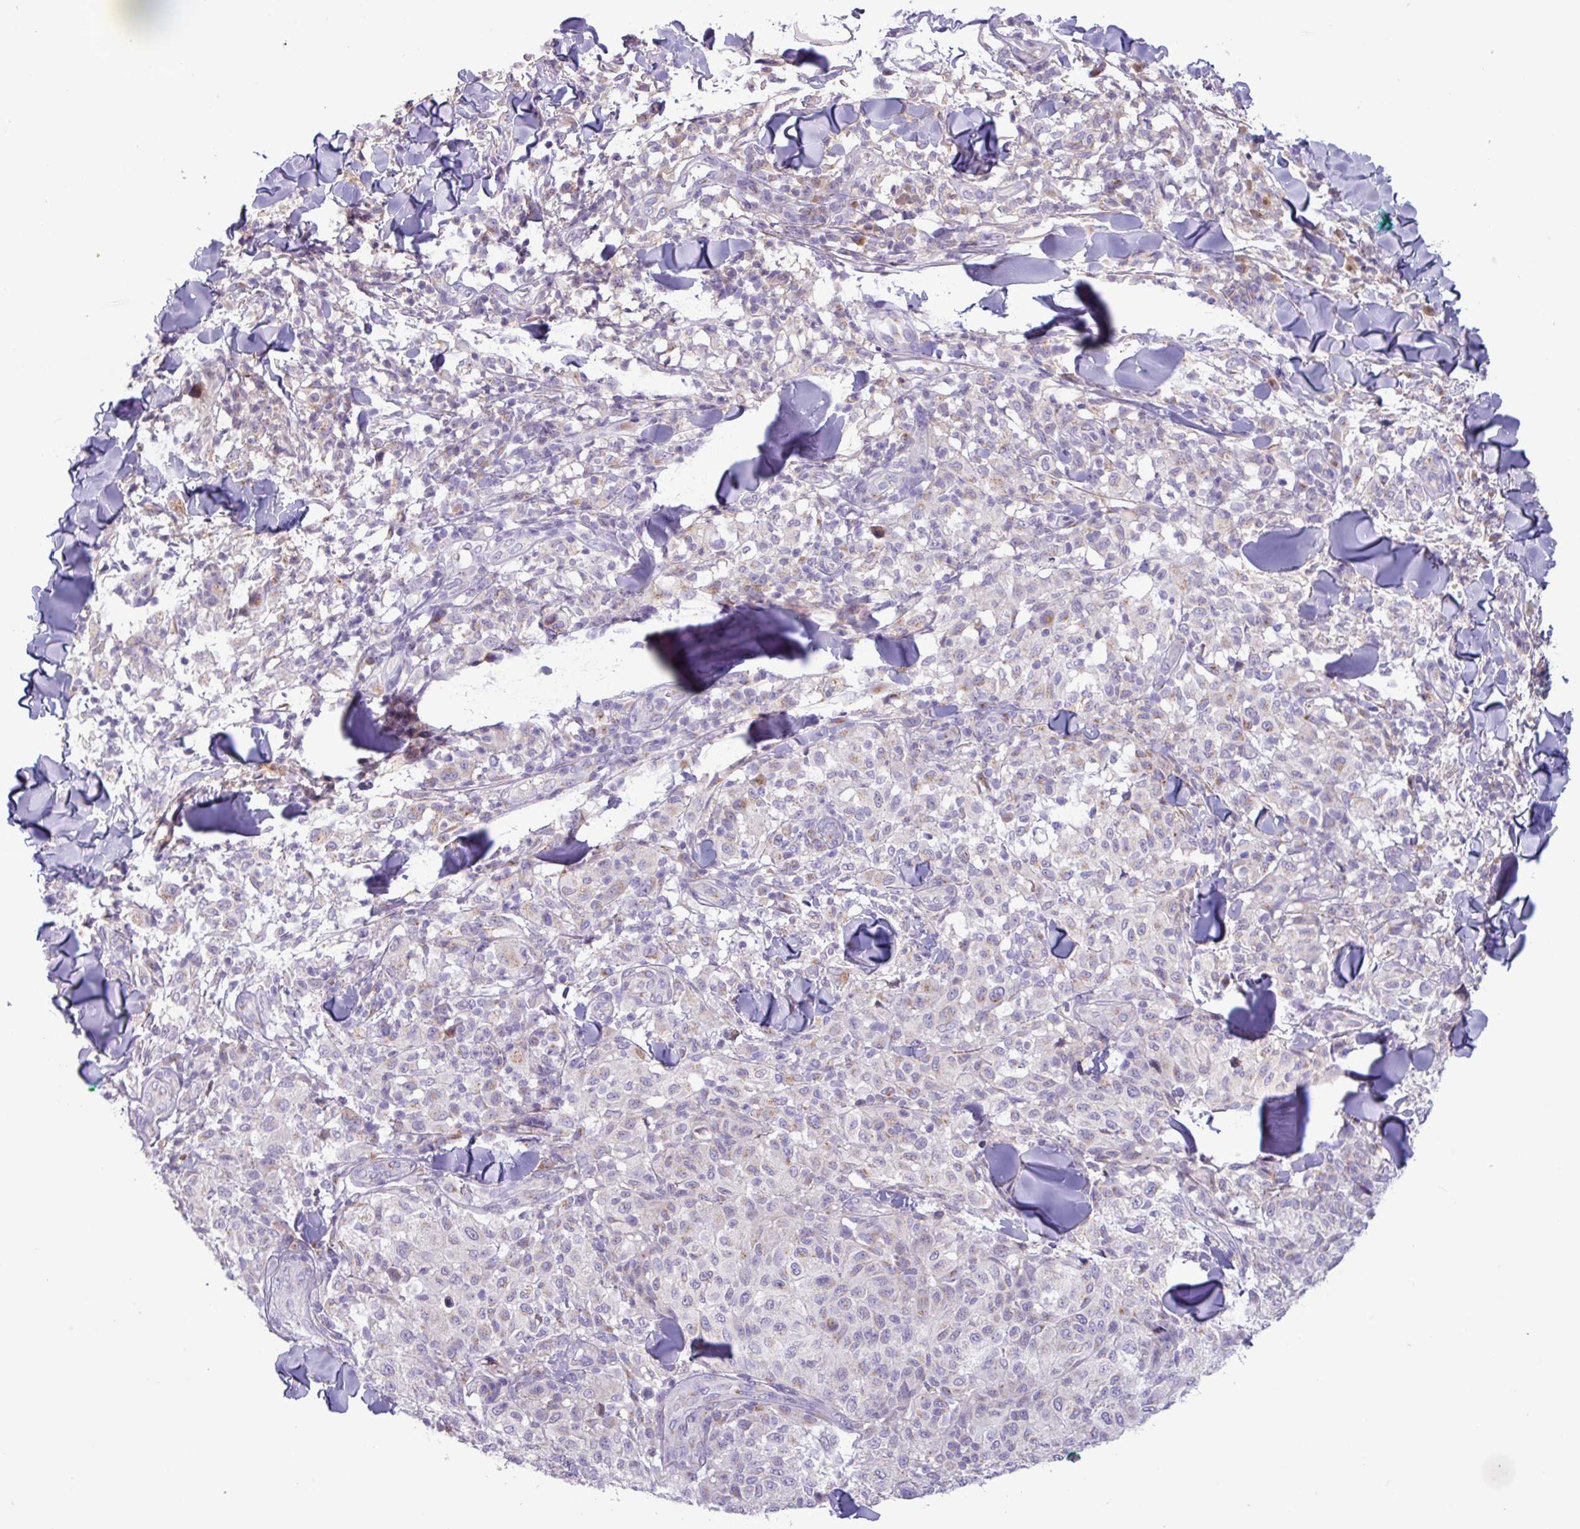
{"staining": {"intensity": "weak", "quantity": "<25%", "location": "cytoplasmic/membranous"}, "tissue": "melanoma", "cell_type": "Tumor cells", "image_type": "cancer", "snomed": [{"axis": "morphology", "description": "Malignant melanoma, NOS"}, {"axis": "topography", "description": "Skin"}], "caption": "DAB (3,3'-diaminobenzidine) immunohistochemical staining of human melanoma displays no significant staining in tumor cells.", "gene": "STIMATE", "patient": {"sex": "male", "age": 66}}